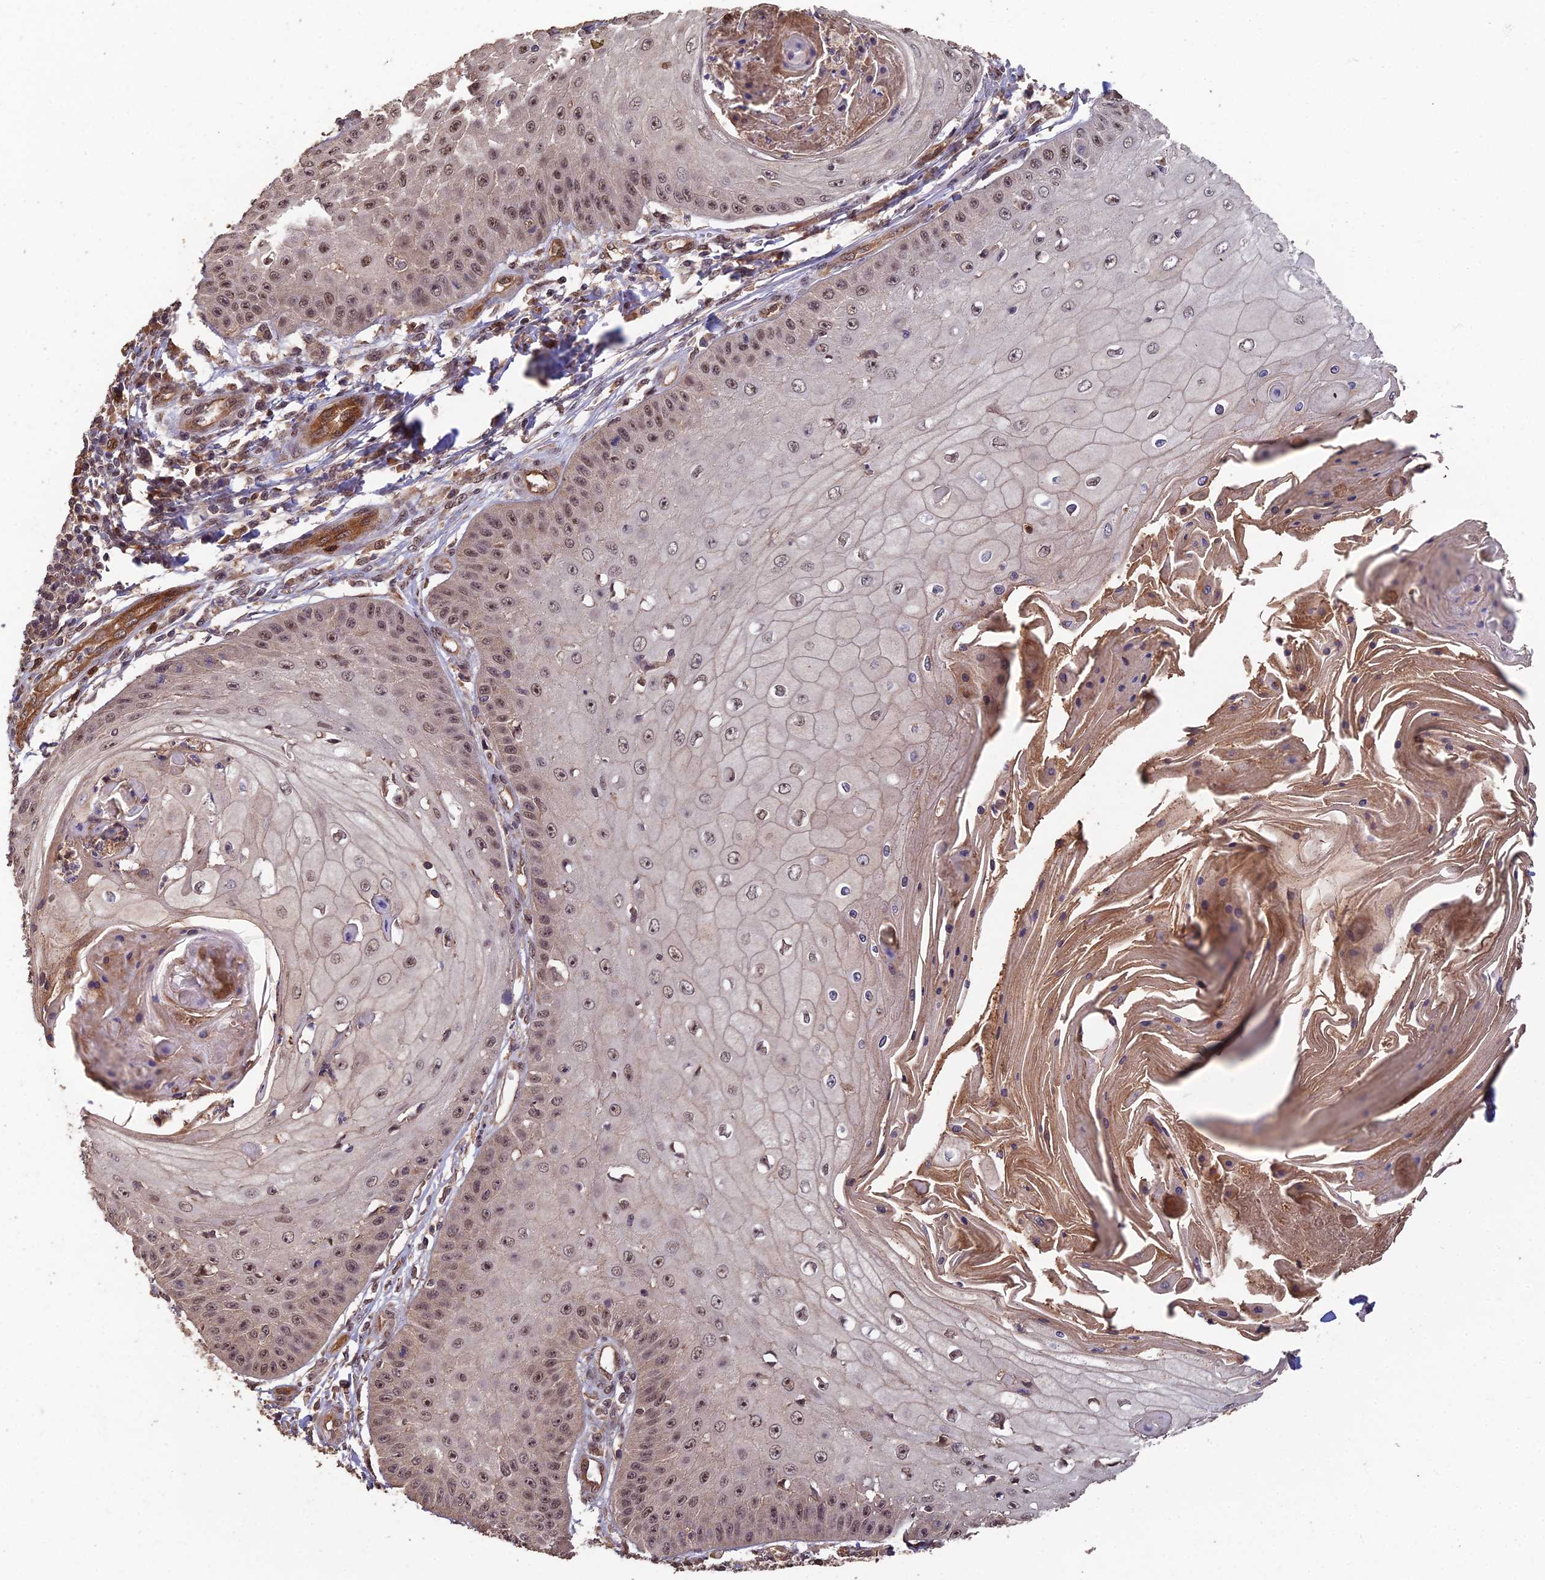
{"staining": {"intensity": "moderate", "quantity": ">75%", "location": "nuclear"}, "tissue": "skin cancer", "cell_type": "Tumor cells", "image_type": "cancer", "snomed": [{"axis": "morphology", "description": "Squamous cell carcinoma, NOS"}, {"axis": "topography", "description": "Skin"}], "caption": "DAB immunohistochemical staining of human skin squamous cell carcinoma shows moderate nuclear protein expression in about >75% of tumor cells.", "gene": "RALGAPA2", "patient": {"sex": "male", "age": 70}}